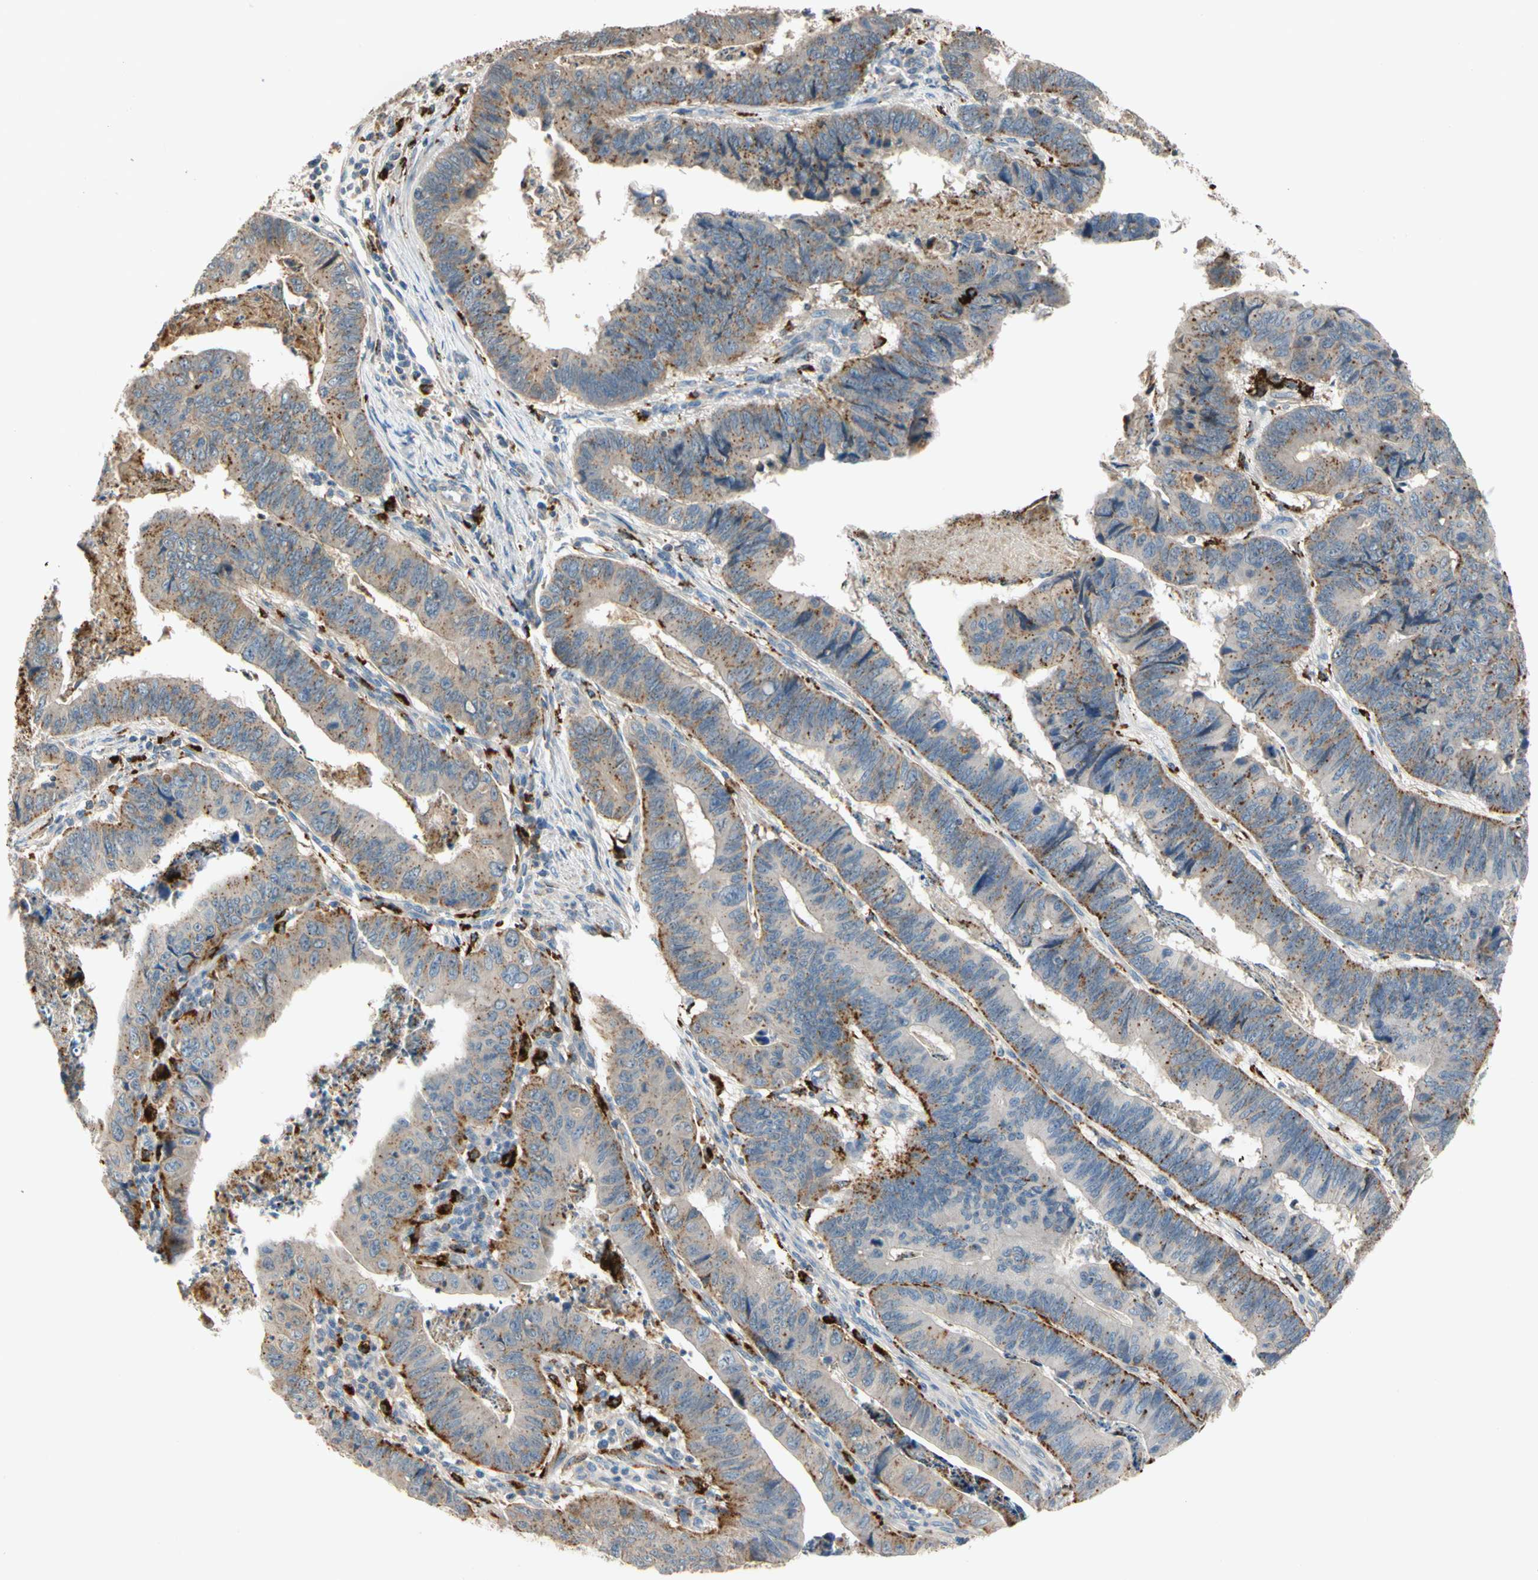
{"staining": {"intensity": "moderate", "quantity": "<25%", "location": "cytoplasmic/membranous"}, "tissue": "stomach cancer", "cell_type": "Tumor cells", "image_type": "cancer", "snomed": [{"axis": "morphology", "description": "Adenocarcinoma, NOS"}, {"axis": "topography", "description": "Stomach, lower"}], "caption": "Stomach cancer (adenocarcinoma) stained with a brown dye demonstrates moderate cytoplasmic/membranous positive staining in about <25% of tumor cells.", "gene": "GM2A", "patient": {"sex": "male", "age": 77}}